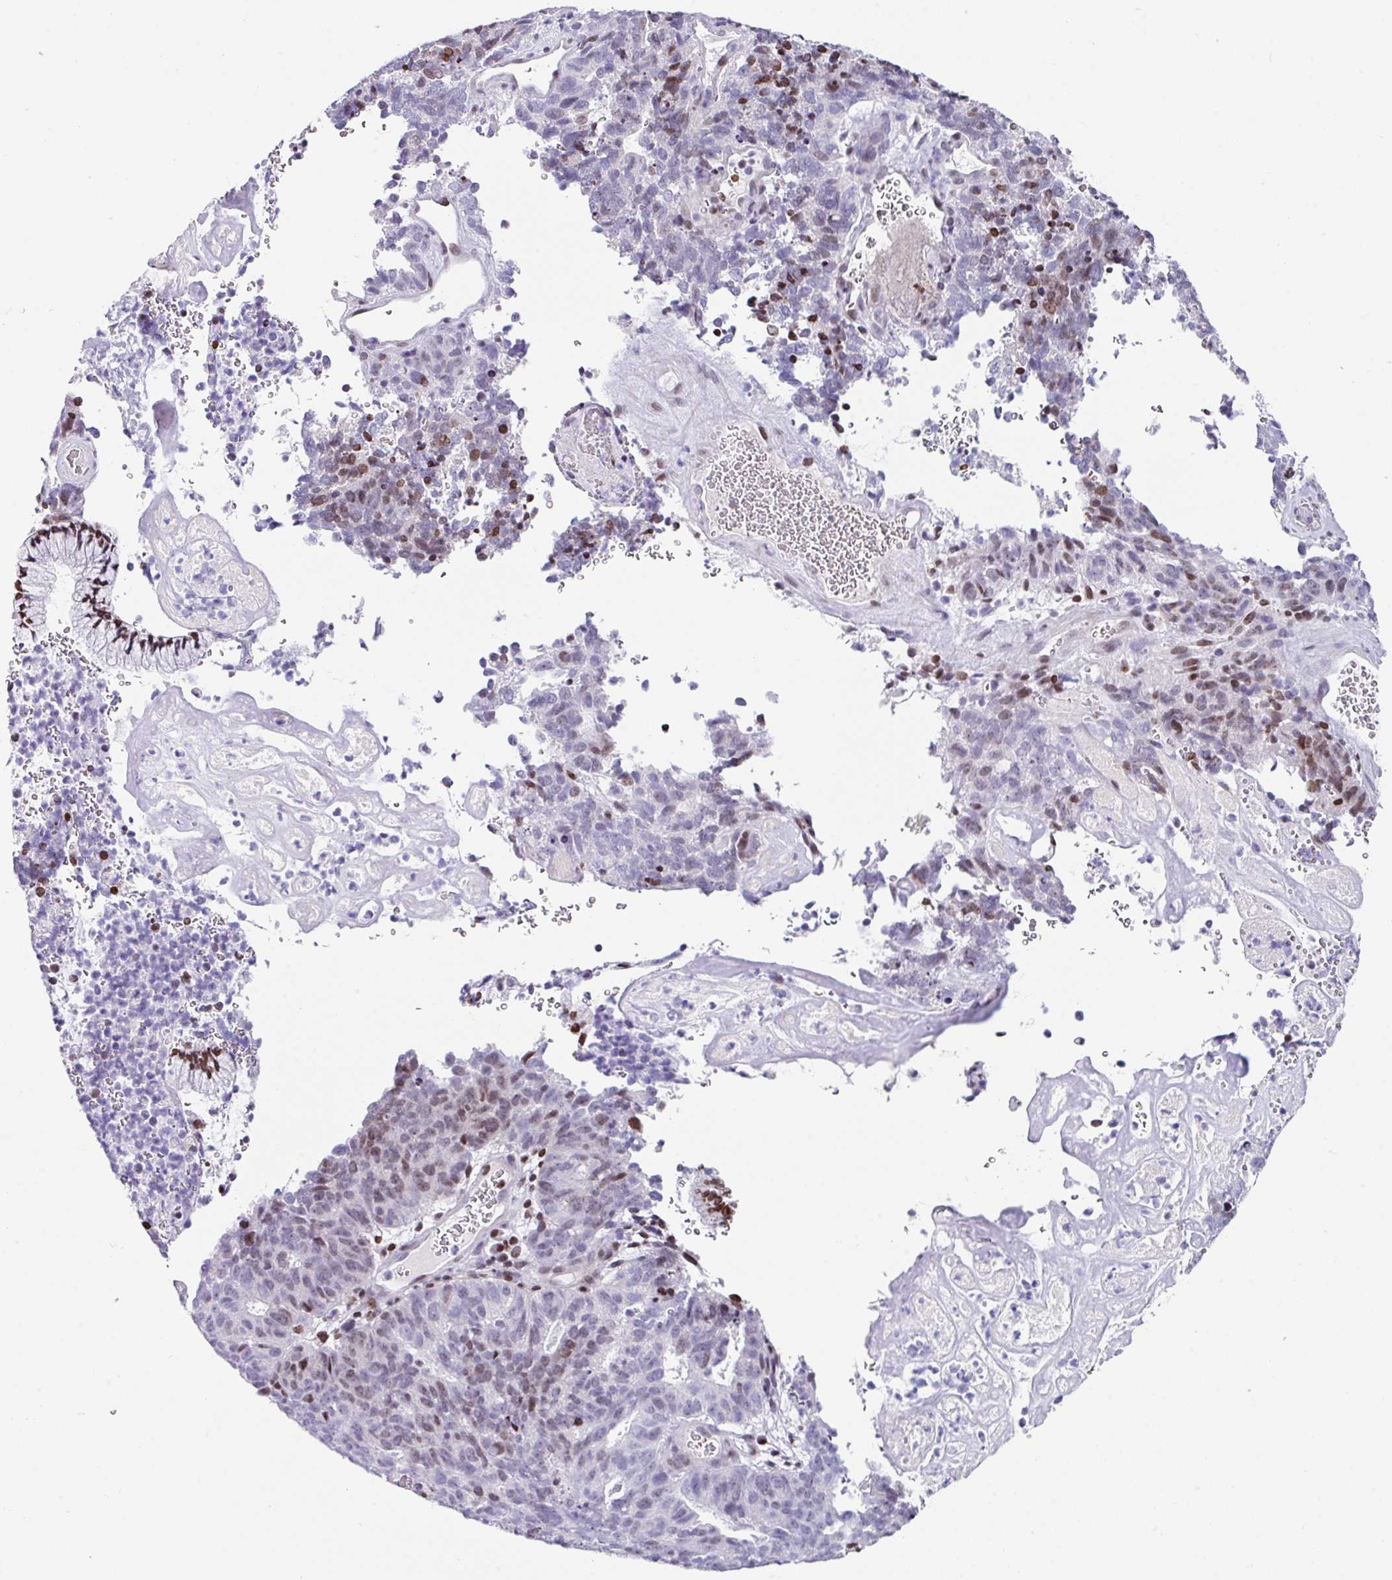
{"staining": {"intensity": "moderate", "quantity": "<25%", "location": "nuclear"}, "tissue": "cervical cancer", "cell_type": "Tumor cells", "image_type": "cancer", "snomed": [{"axis": "morphology", "description": "Adenocarcinoma, NOS"}, {"axis": "topography", "description": "Cervix"}], "caption": "An immunohistochemistry (IHC) micrograph of tumor tissue is shown. Protein staining in brown shows moderate nuclear positivity in cervical adenocarcinoma within tumor cells. (Stains: DAB in brown, nuclei in blue, Microscopy: brightfield microscopy at high magnification).", "gene": "TCF3", "patient": {"sex": "female", "age": 38}}